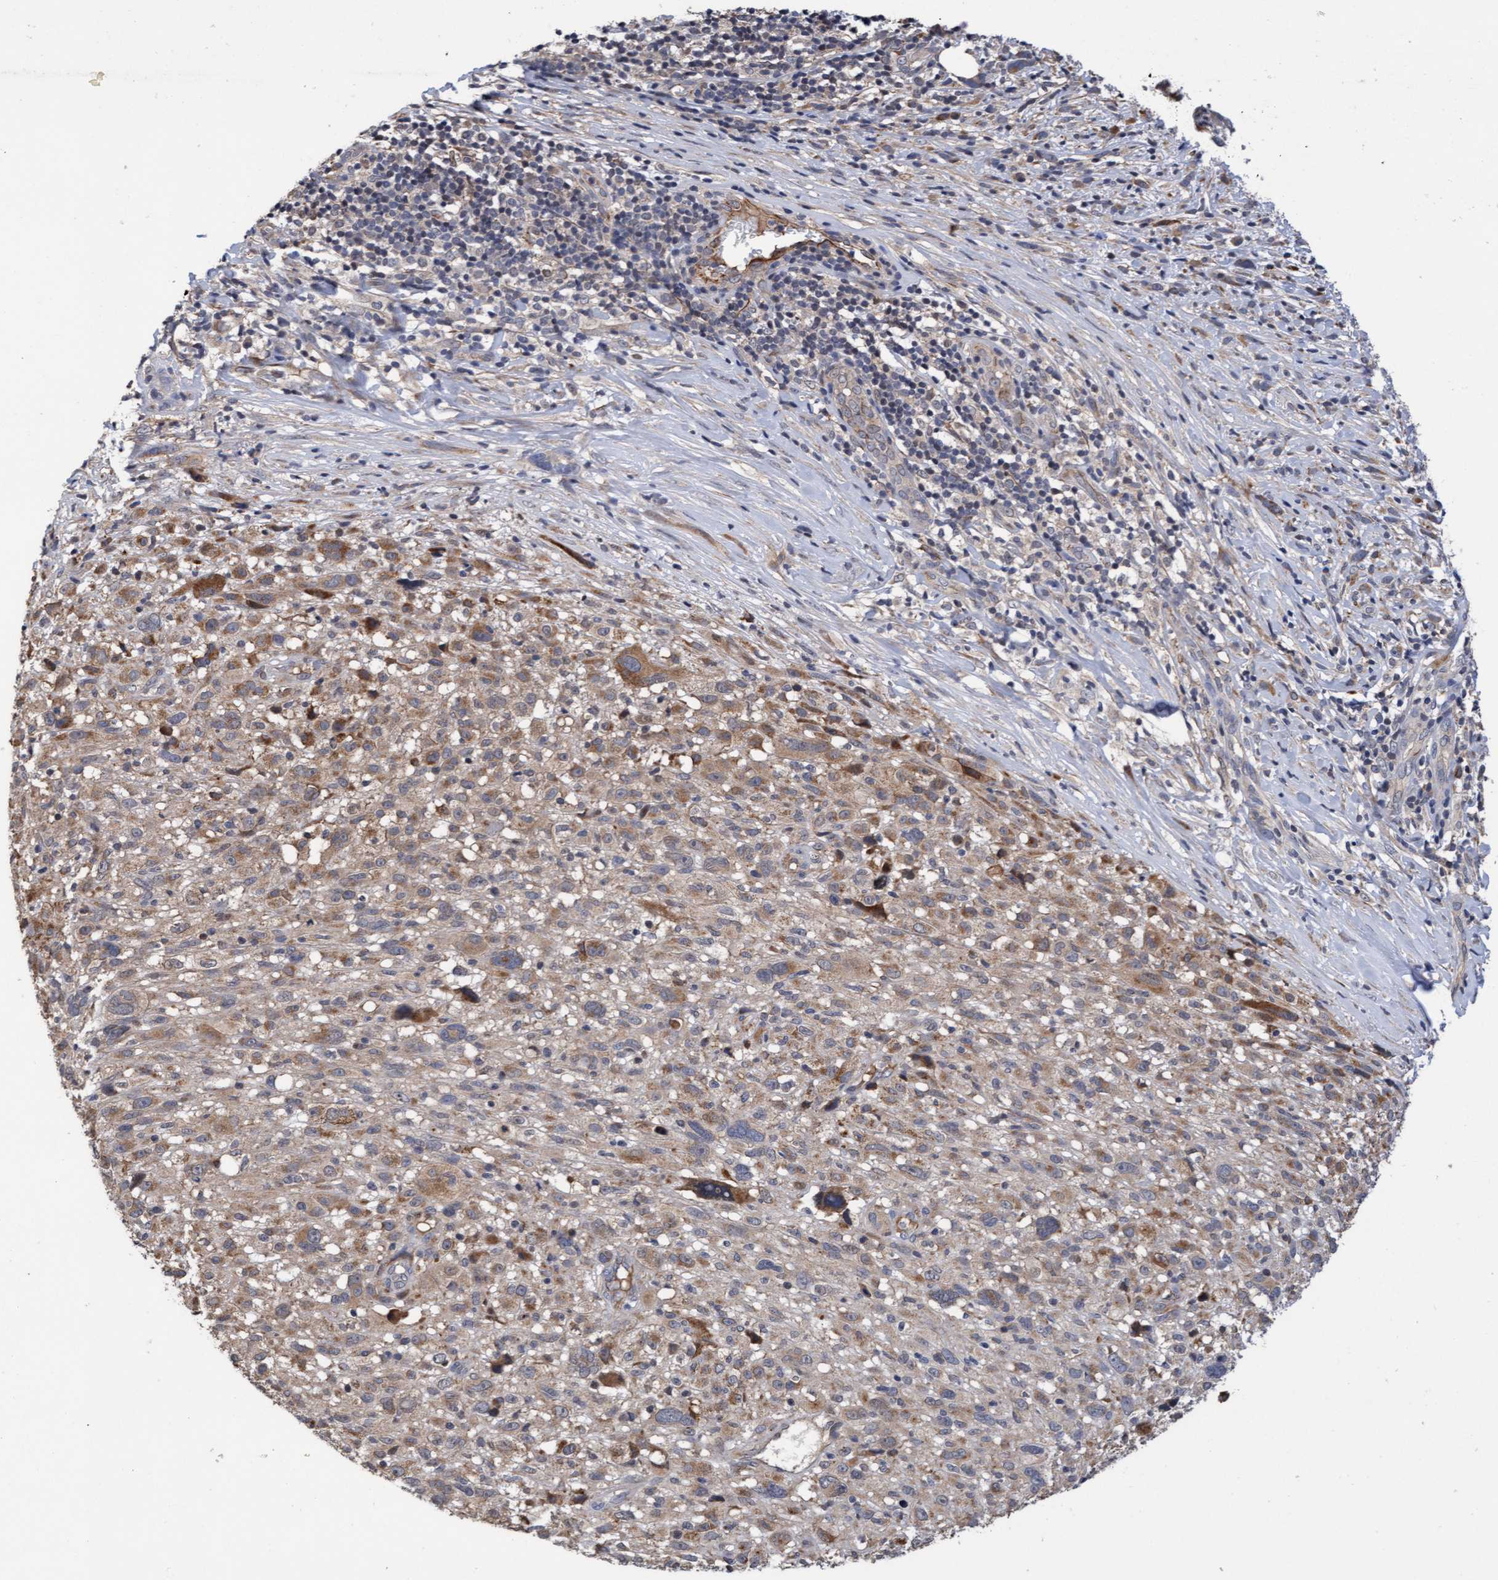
{"staining": {"intensity": "weak", "quantity": ">75%", "location": "cytoplasmic/membranous"}, "tissue": "melanoma", "cell_type": "Tumor cells", "image_type": "cancer", "snomed": [{"axis": "morphology", "description": "Malignant melanoma, NOS"}, {"axis": "topography", "description": "Skin"}], "caption": "This photomicrograph displays malignant melanoma stained with immunohistochemistry (IHC) to label a protein in brown. The cytoplasmic/membranous of tumor cells show weak positivity for the protein. Nuclei are counter-stained blue.", "gene": "ITFG1", "patient": {"sex": "female", "age": 55}}